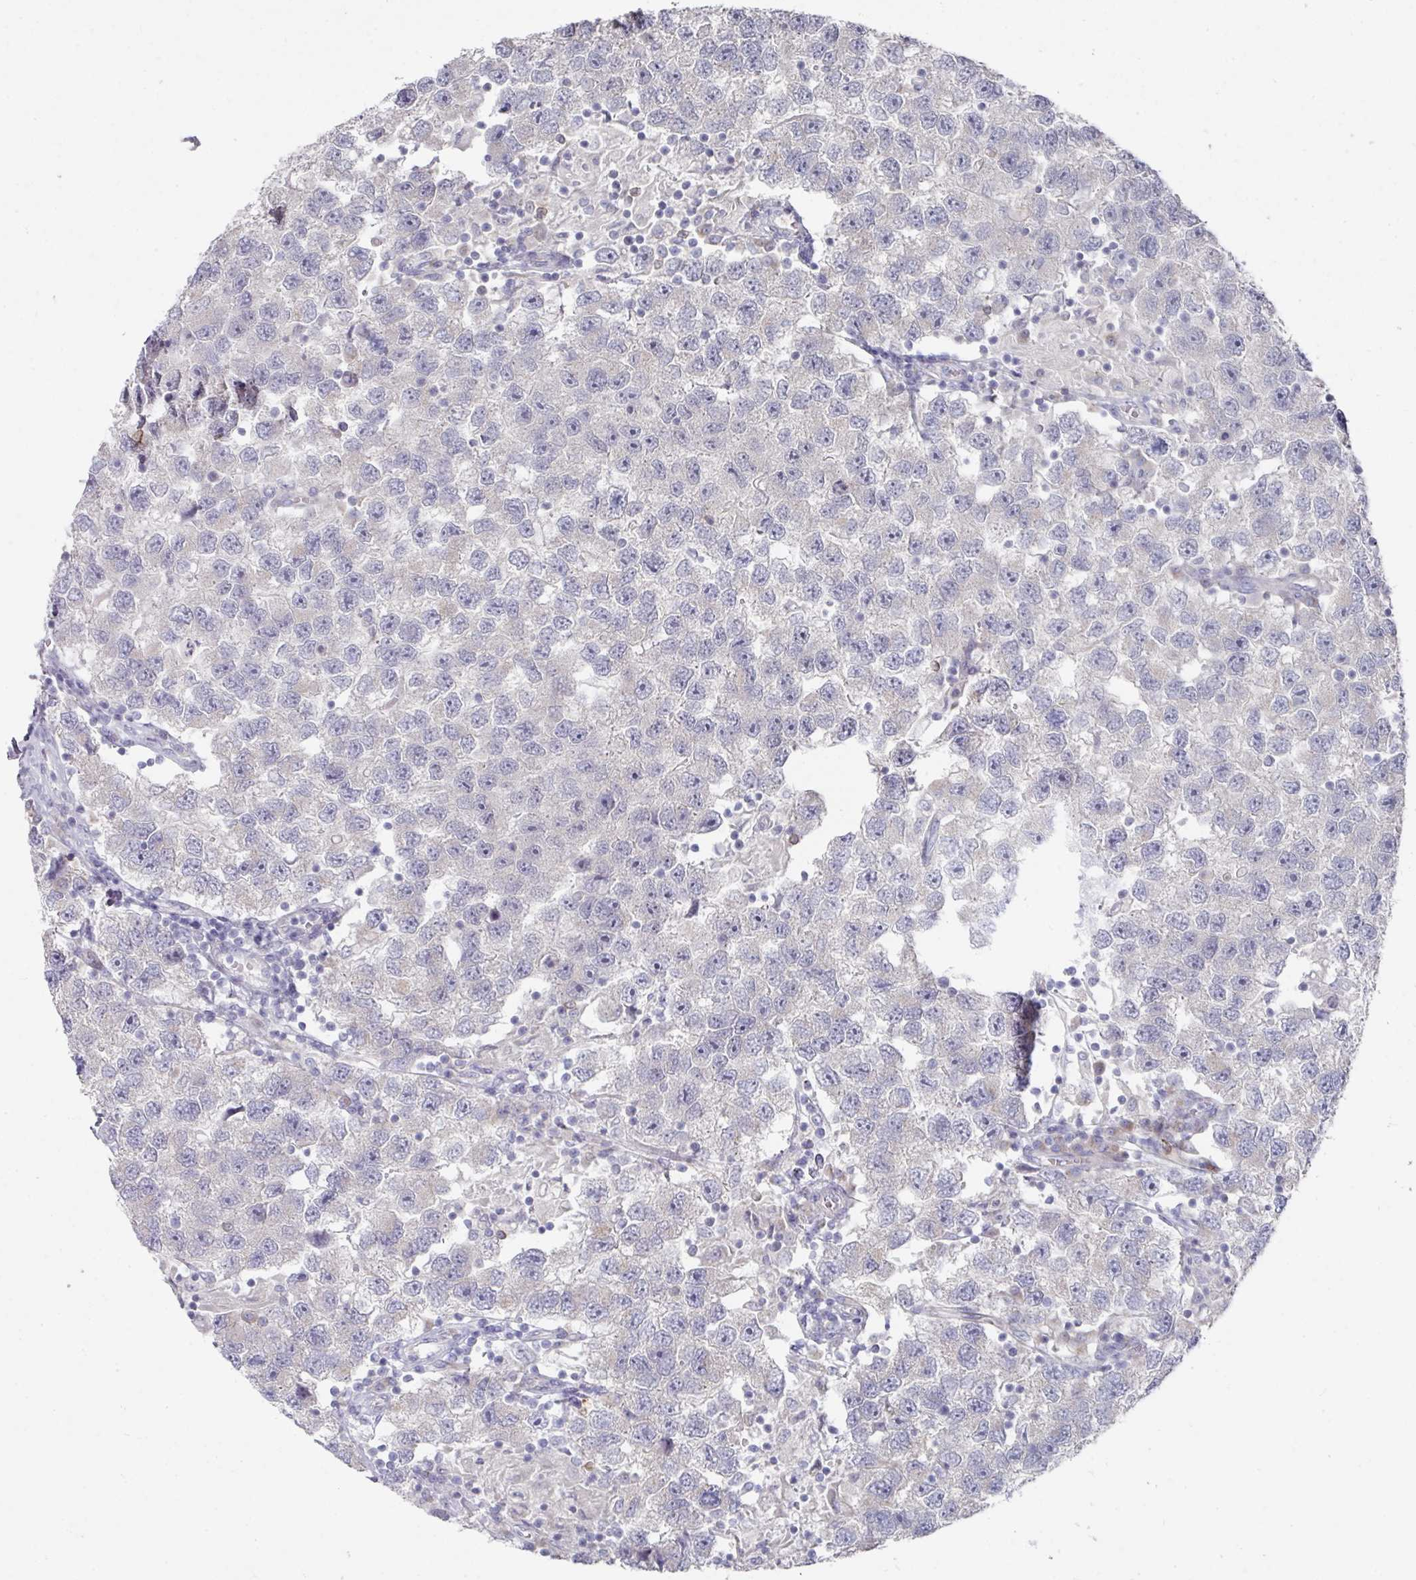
{"staining": {"intensity": "negative", "quantity": "none", "location": "none"}, "tissue": "testis cancer", "cell_type": "Tumor cells", "image_type": "cancer", "snomed": [{"axis": "morphology", "description": "Seminoma, NOS"}, {"axis": "topography", "description": "Testis"}], "caption": "Tumor cells show no significant protein positivity in testis seminoma.", "gene": "NT5C1A", "patient": {"sex": "male", "age": 26}}